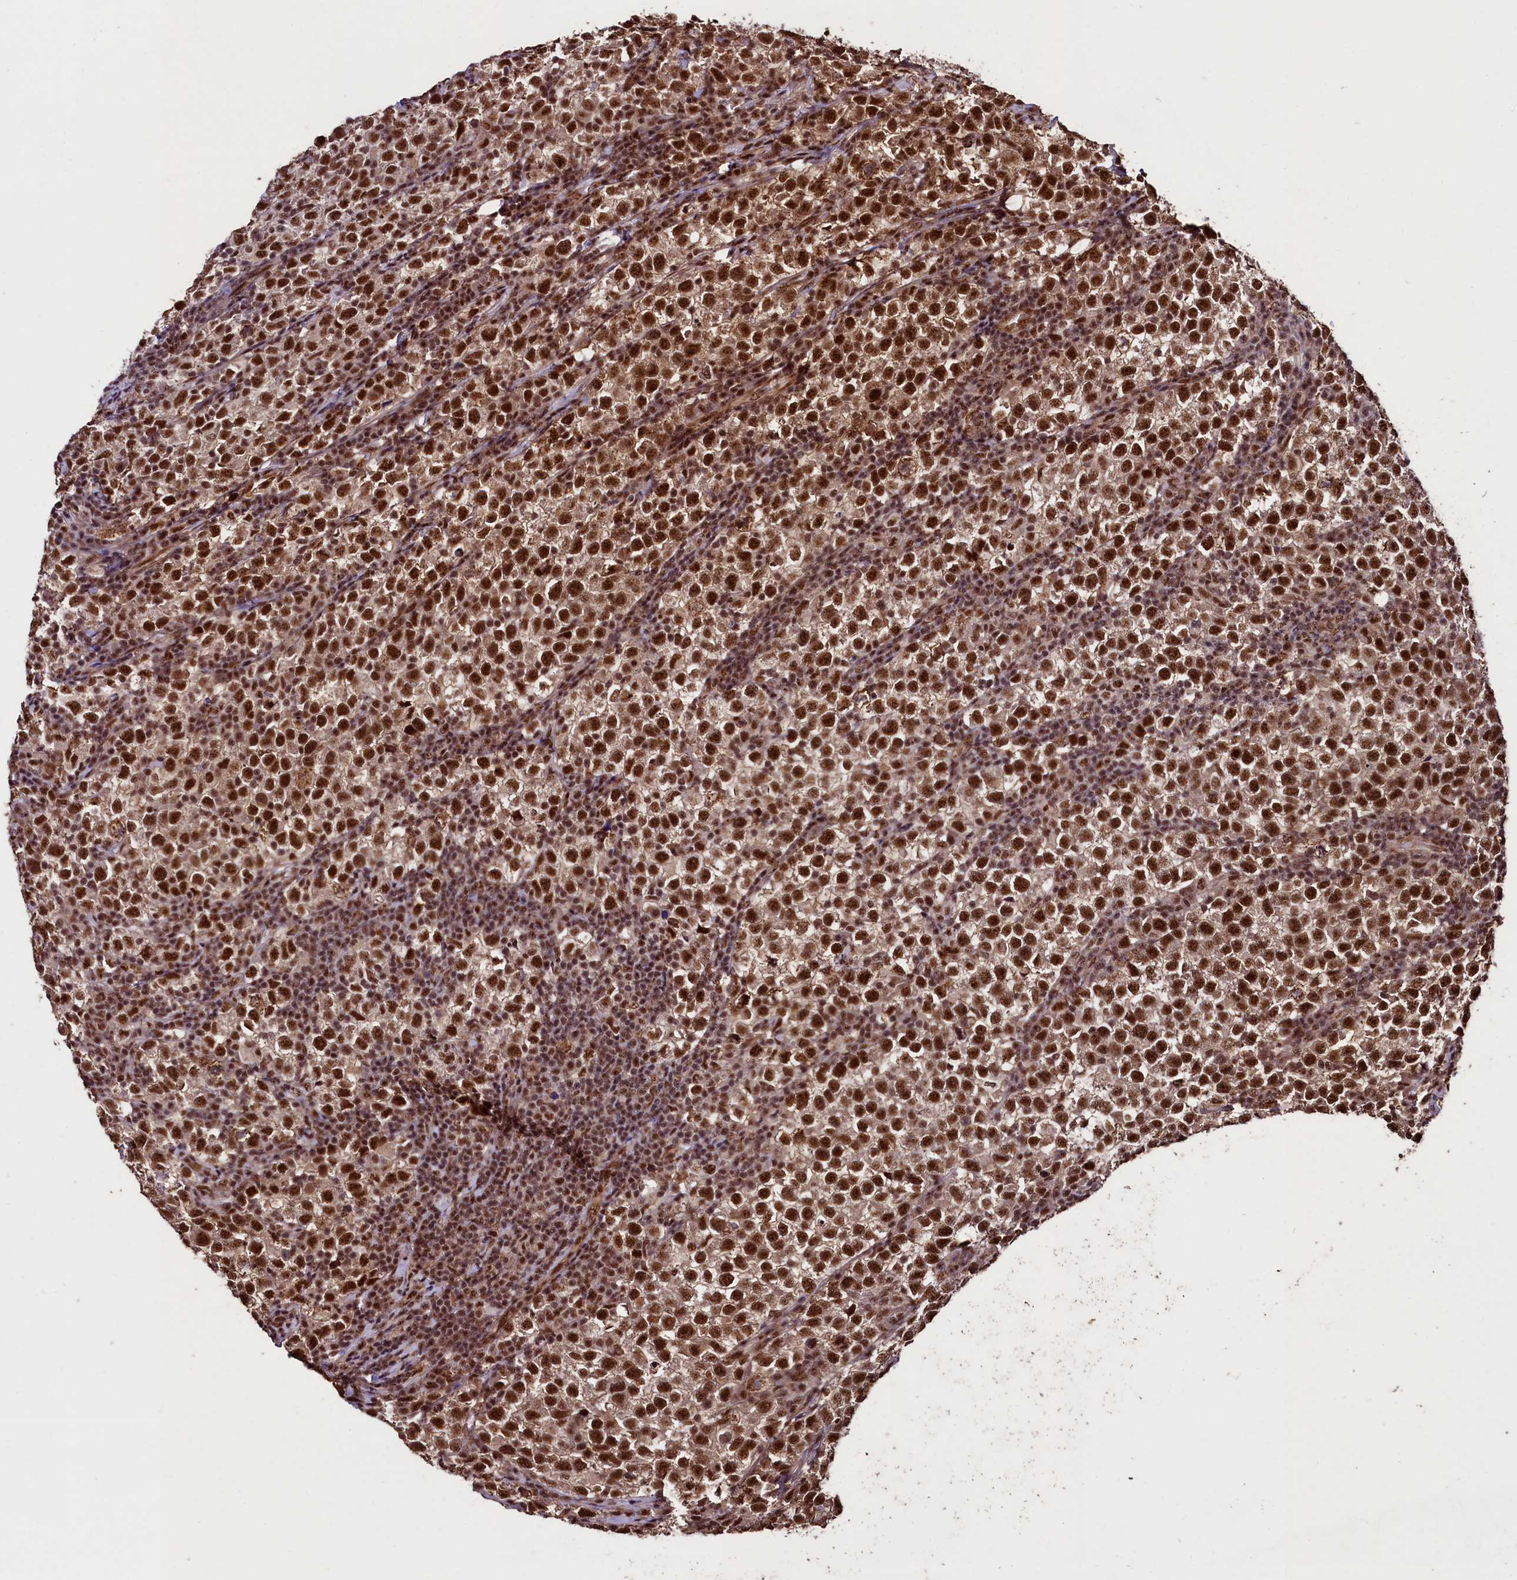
{"staining": {"intensity": "strong", "quantity": ">75%", "location": "nuclear"}, "tissue": "testis cancer", "cell_type": "Tumor cells", "image_type": "cancer", "snomed": [{"axis": "morphology", "description": "Normal tissue, NOS"}, {"axis": "morphology", "description": "Seminoma, NOS"}, {"axis": "topography", "description": "Testis"}], "caption": "Human testis cancer (seminoma) stained with a brown dye demonstrates strong nuclear positive positivity in about >75% of tumor cells.", "gene": "SFSWAP", "patient": {"sex": "male", "age": 43}}